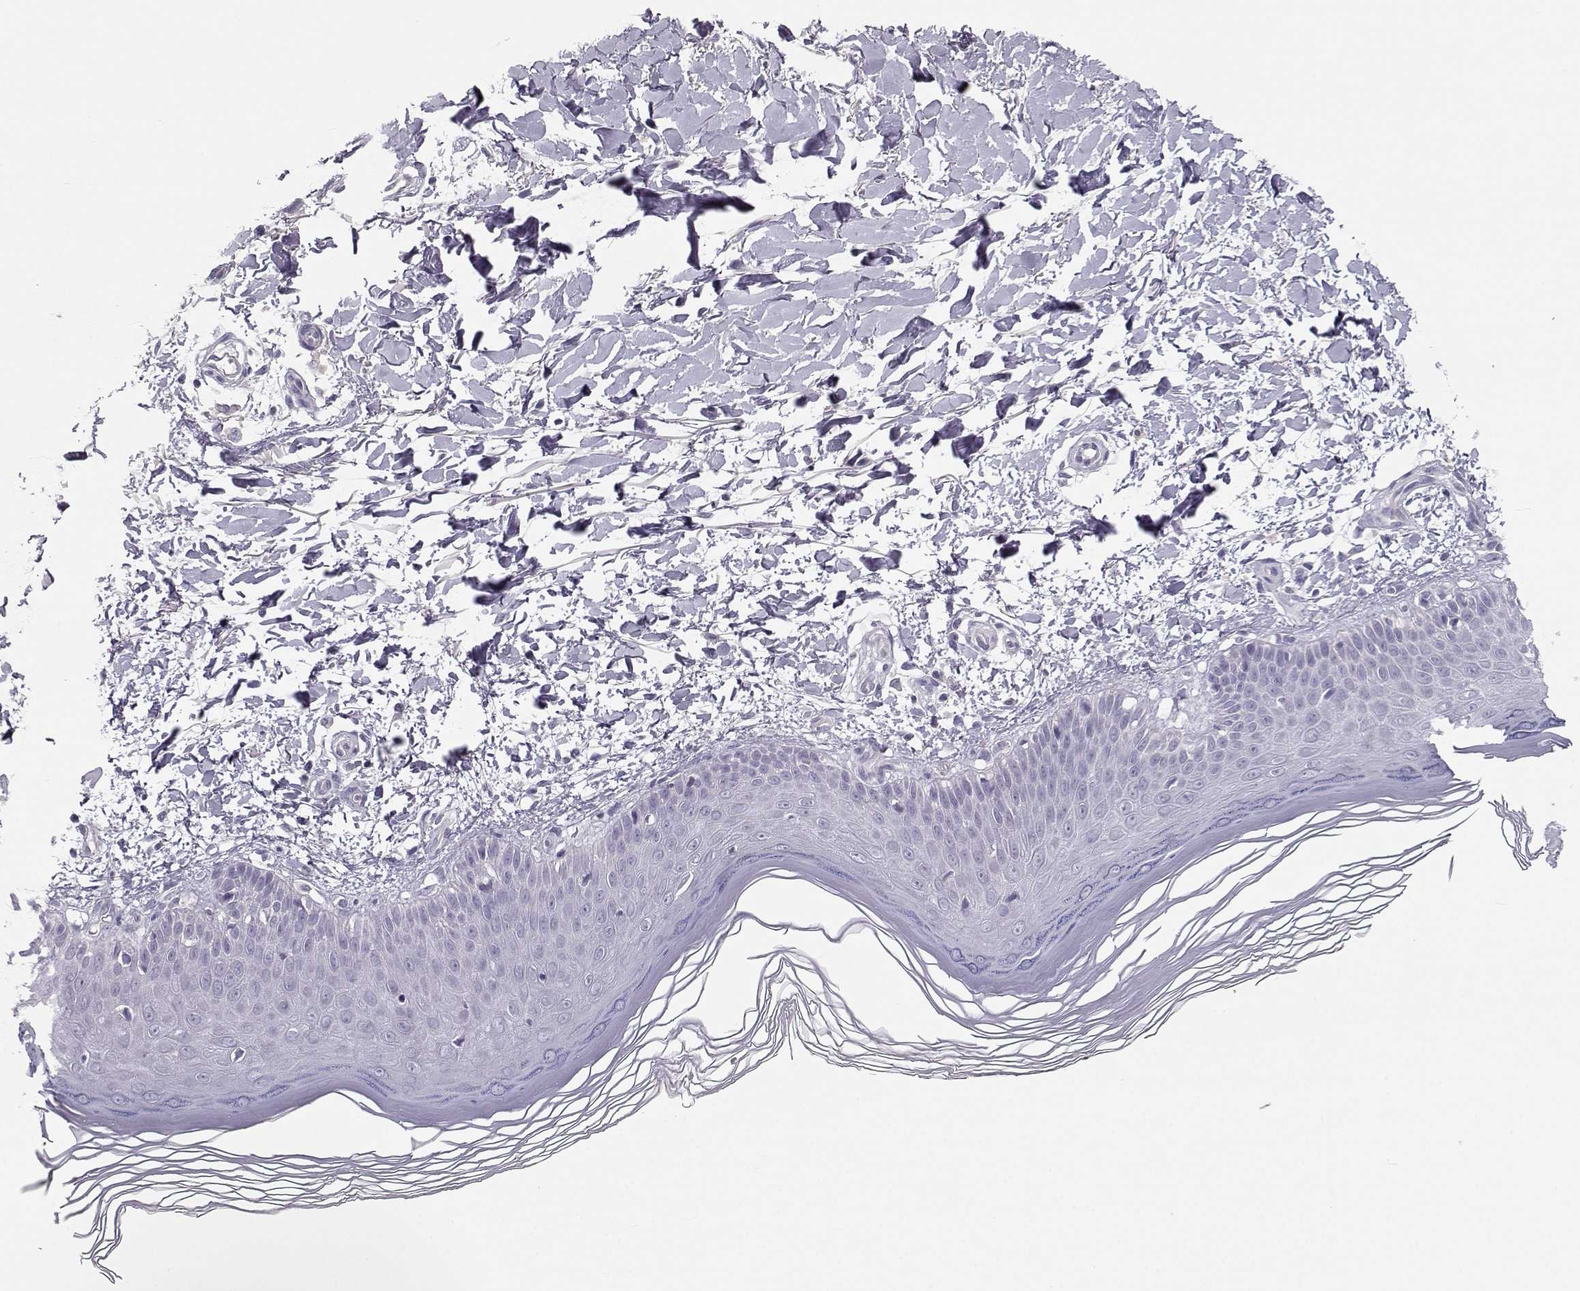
{"staining": {"intensity": "negative", "quantity": "none", "location": "none"}, "tissue": "skin", "cell_type": "Fibroblasts", "image_type": "normal", "snomed": [{"axis": "morphology", "description": "Normal tissue, NOS"}, {"axis": "topography", "description": "Skin"}], "caption": "Image shows no significant protein positivity in fibroblasts of unremarkable skin. (DAB (3,3'-diaminobenzidine) IHC visualized using brightfield microscopy, high magnification).", "gene": "MROH7", "patient": {"sex": "female", "age": 62}}